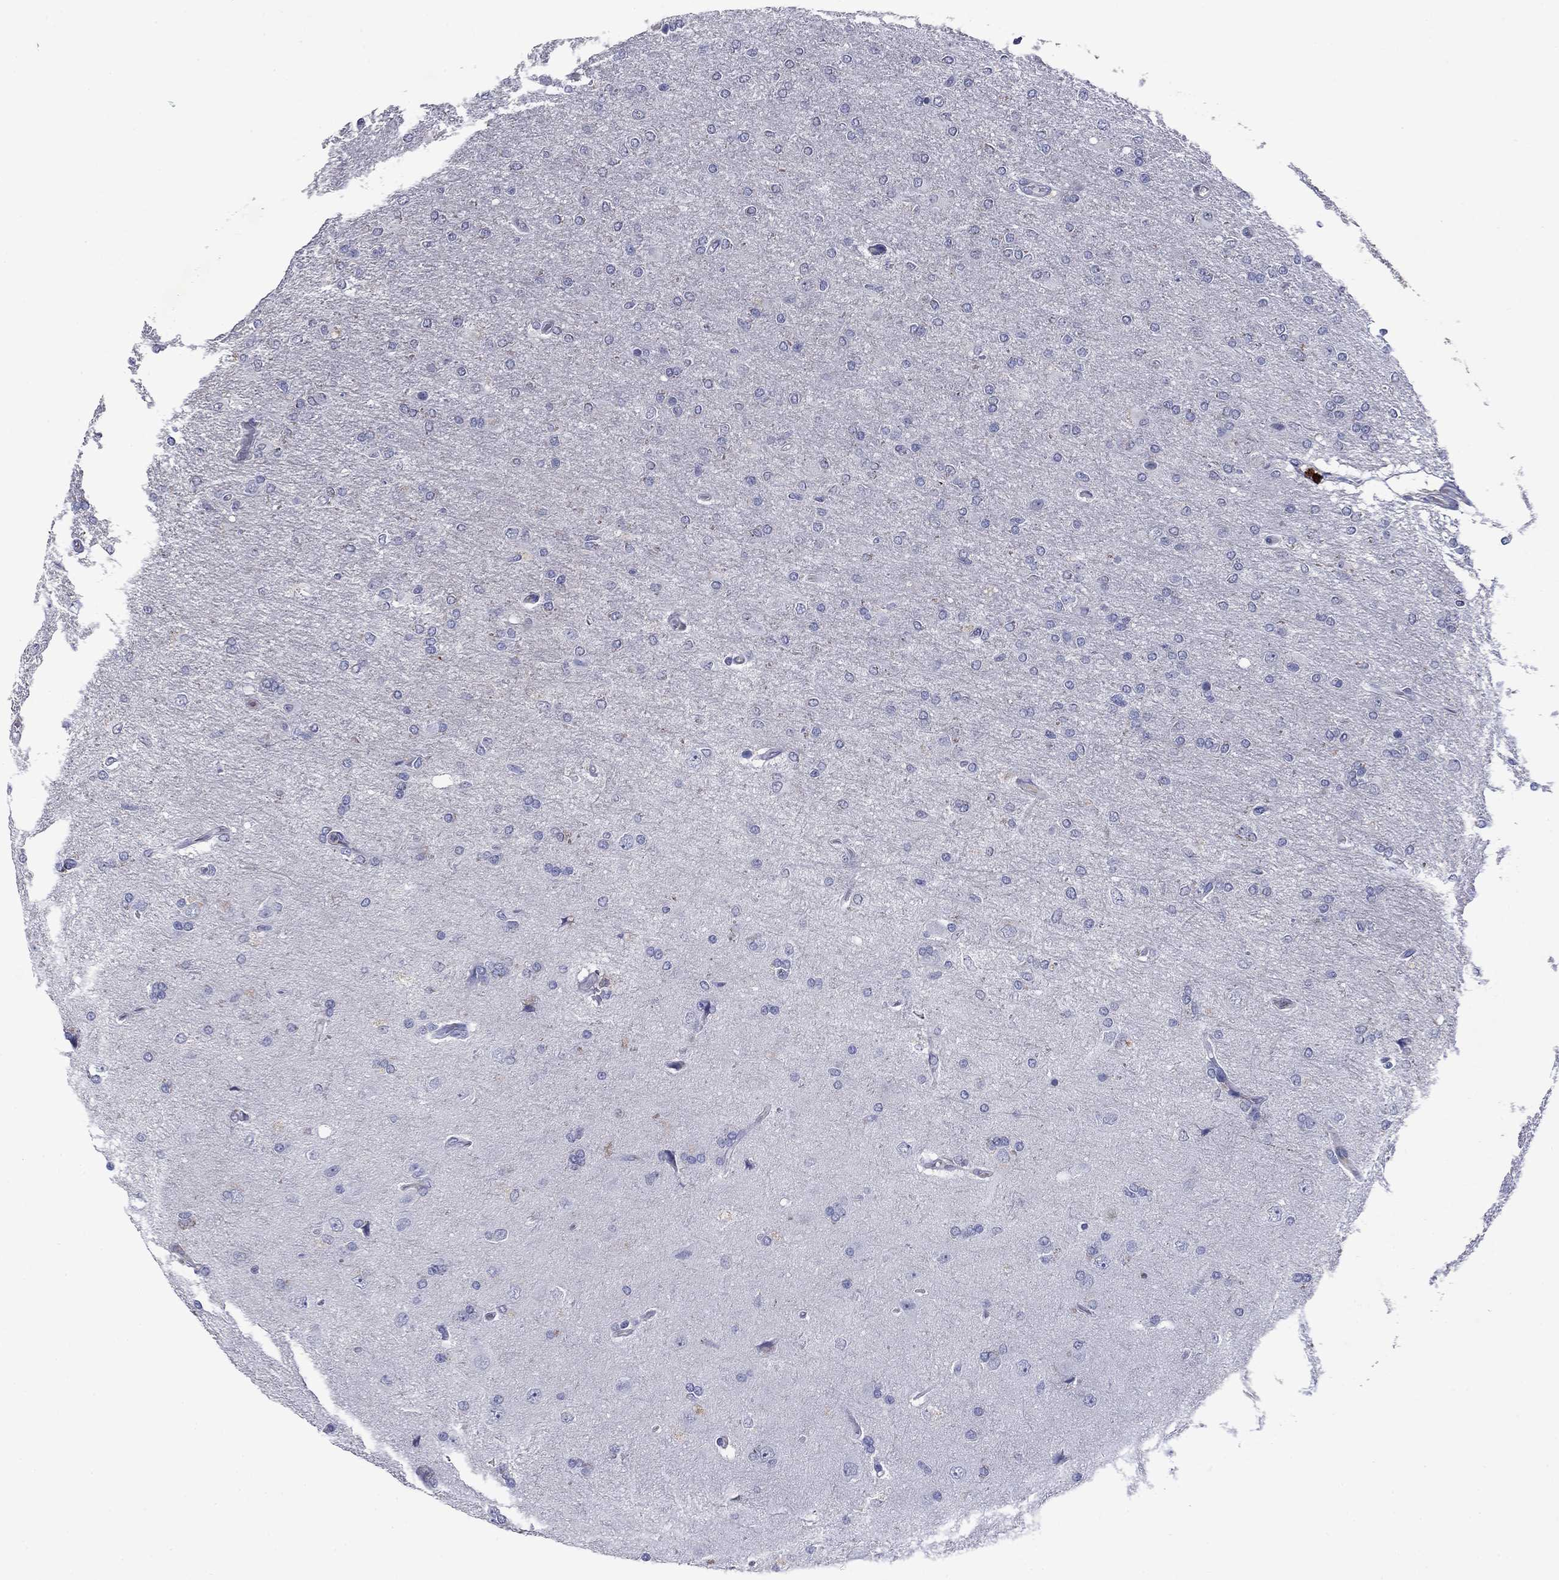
{"staining": {"intensity": "negative", "quantity": "none", "location": "none"}, "tissue": "glioma", "cell_type": "Tumor cells", "image_type": "cancer", "snomed": [{"axis": "morphology", "description": "Glioma, malignant, High grade"}, {"axis": "topography", "description": "Cerebral cortex"}], "caption": "Tumor cells show no significant protein expression in high-grade glioma (malignant).", "gene": "CFAP119", "patient": {"sex": "male", "age": 70}}